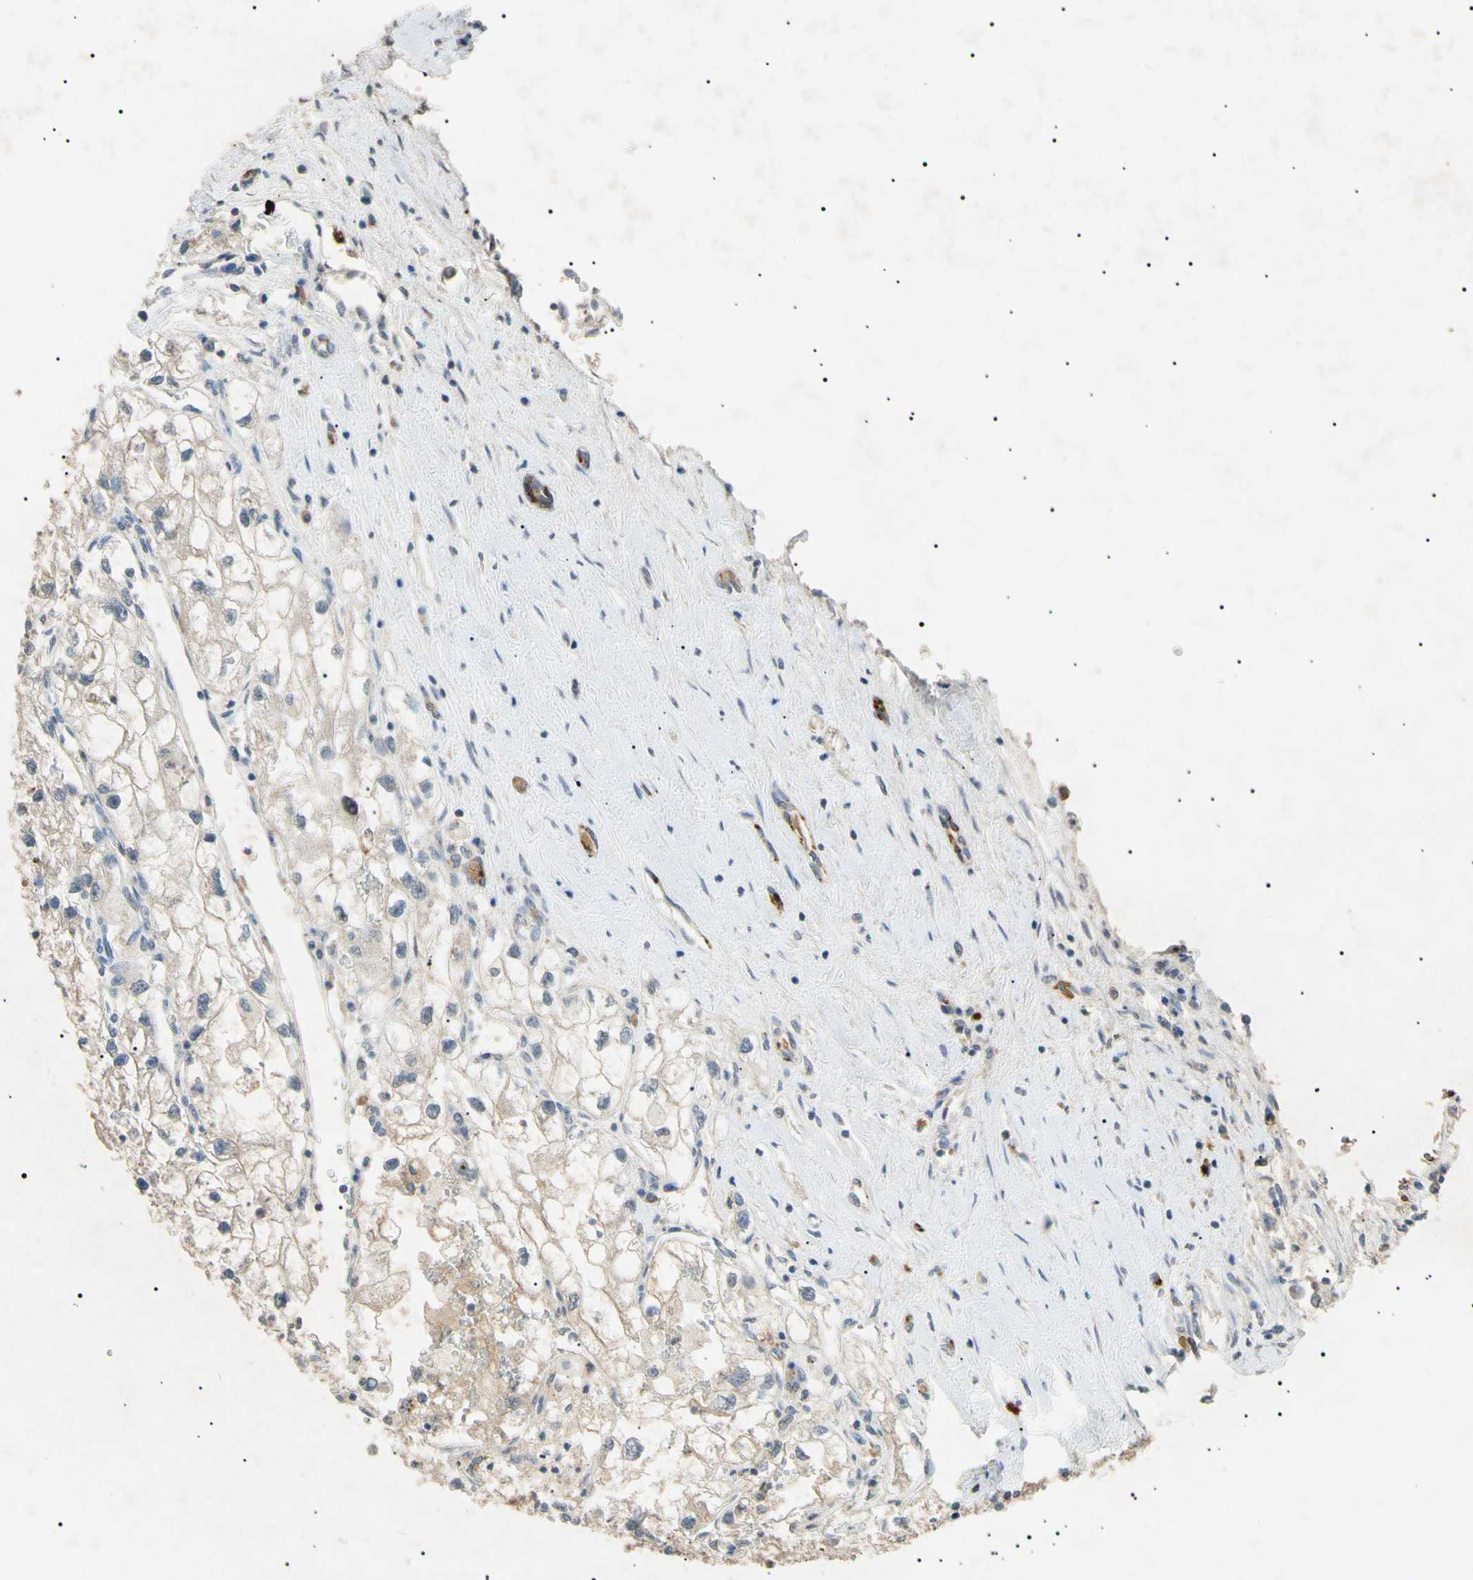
{"staining": {"intensity": "negative", "quantity": "none", "location": "none"}, "tissue": "renal cancer", "cell_type": "Tumor cells", "image_type": "cancer", "snomed": [{"axis": "morphology", "description": "Adenocarcinoma, NOS"}, {"axis": "topography", "description": "Kidney"}], "caption": "Adenocarcinoma (renal) was stained to show a protein in brown. There is no significant staining in tumor cells. Nuclei are stained in blue.", "gene": "TUBB4A", "patient": {"sex": "female", "age": 70}}